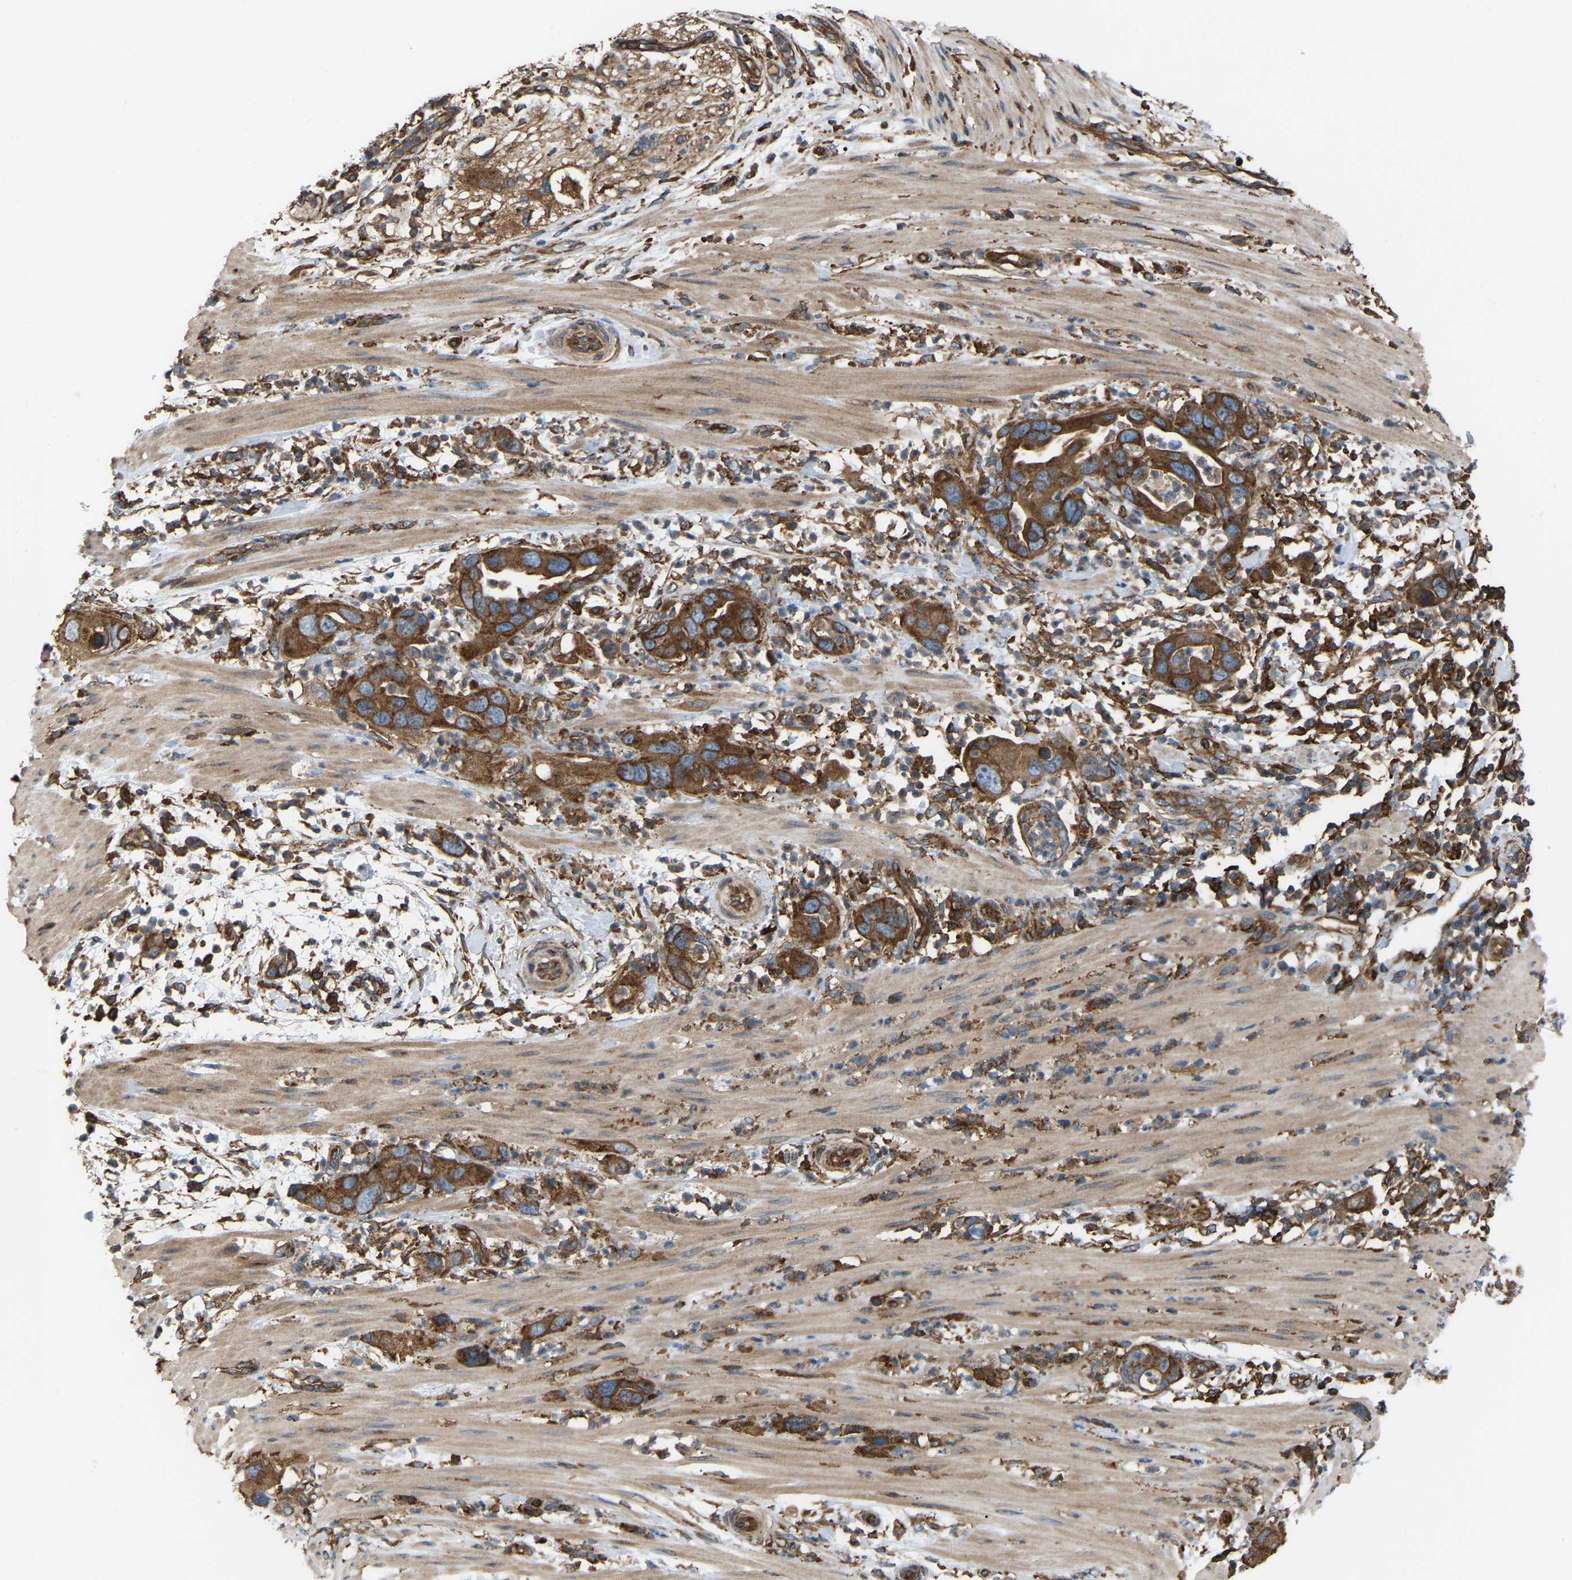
{"staining": {"intensity": "strong", "quantity": ">75%", "location": "cytoplasmic/membranous"}, "tissue": "pancreatic cancer", "cell_type": "Tumor cells", "image_type": "cancer", "snomed": [{"axis": "morphology", "description": "Adenocarcinoma, NOS"}, {"axis": "topography", "description": "Pancreas"}], "caption": "Tumor cells display strong cytoplasmic/membranous staining in approximately >75% of cells in pancreatic cancer. (IHC, brightfield microscopy, high magnification).", "gene": "PICALM", "patient": {"sex": "female", "age": 71}}